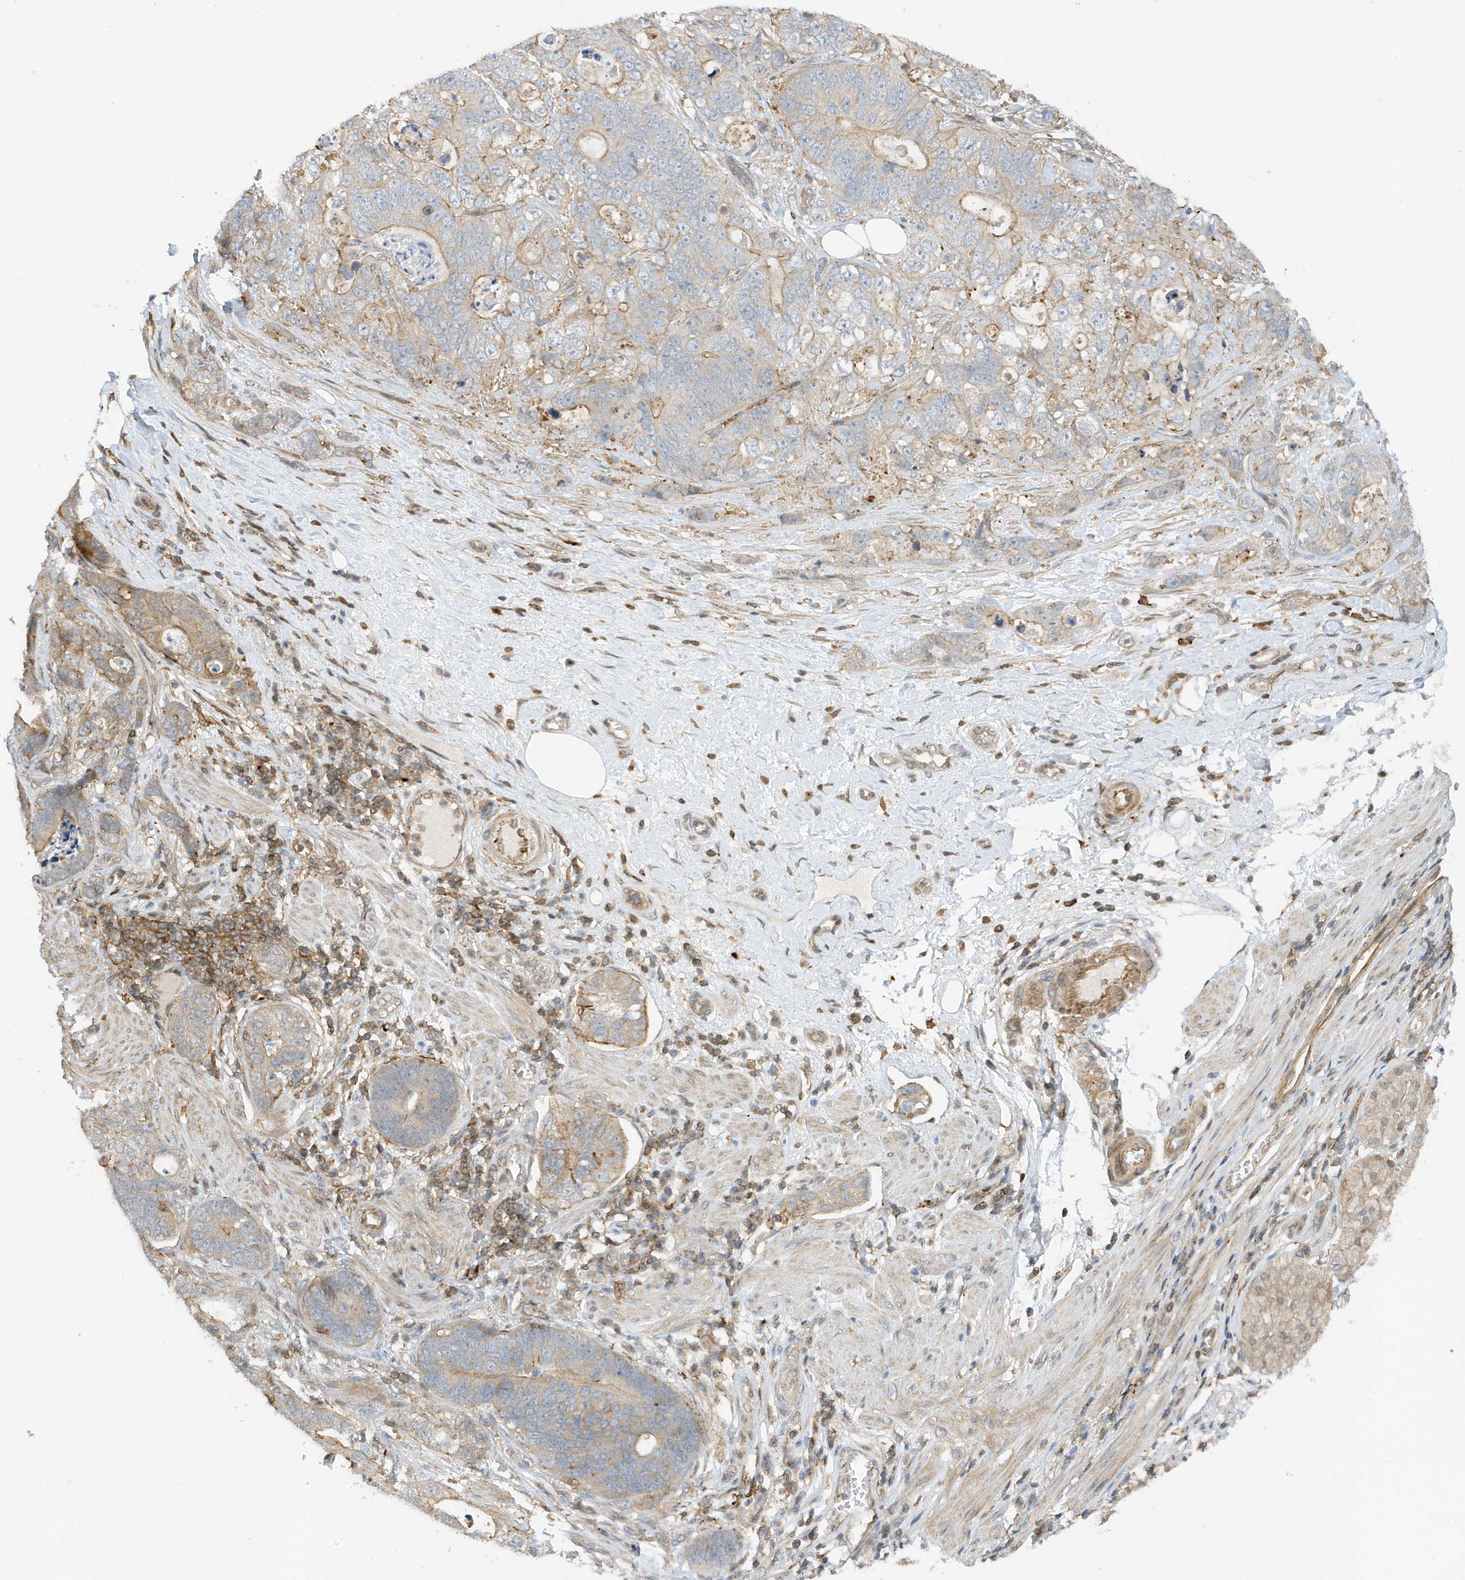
{"staining": {"intensity": "moderate", "quantity": "<25%", "location": "cytoplasmic/membranous"}, "tissue": "stomach cancer", "cell_type": "Tumor cells", "image_type": "cancer", "snomed": [{"axis": "morphology", "description": "Normal tissue, NOS"}, {"axis": "morphology", "description": "Adenocarcinoma, NOS"}, {"axis": "topography", "description": "Stomach"}], "caption": "Brown immunohistochemical staining in stomach adenocarcinoma demonstrates moderate cytoplasmic/membranous expression in approximately <25% of tumor cells.", "gene": "TATDN3", "patient": {"sex": "female", "age": 89}}